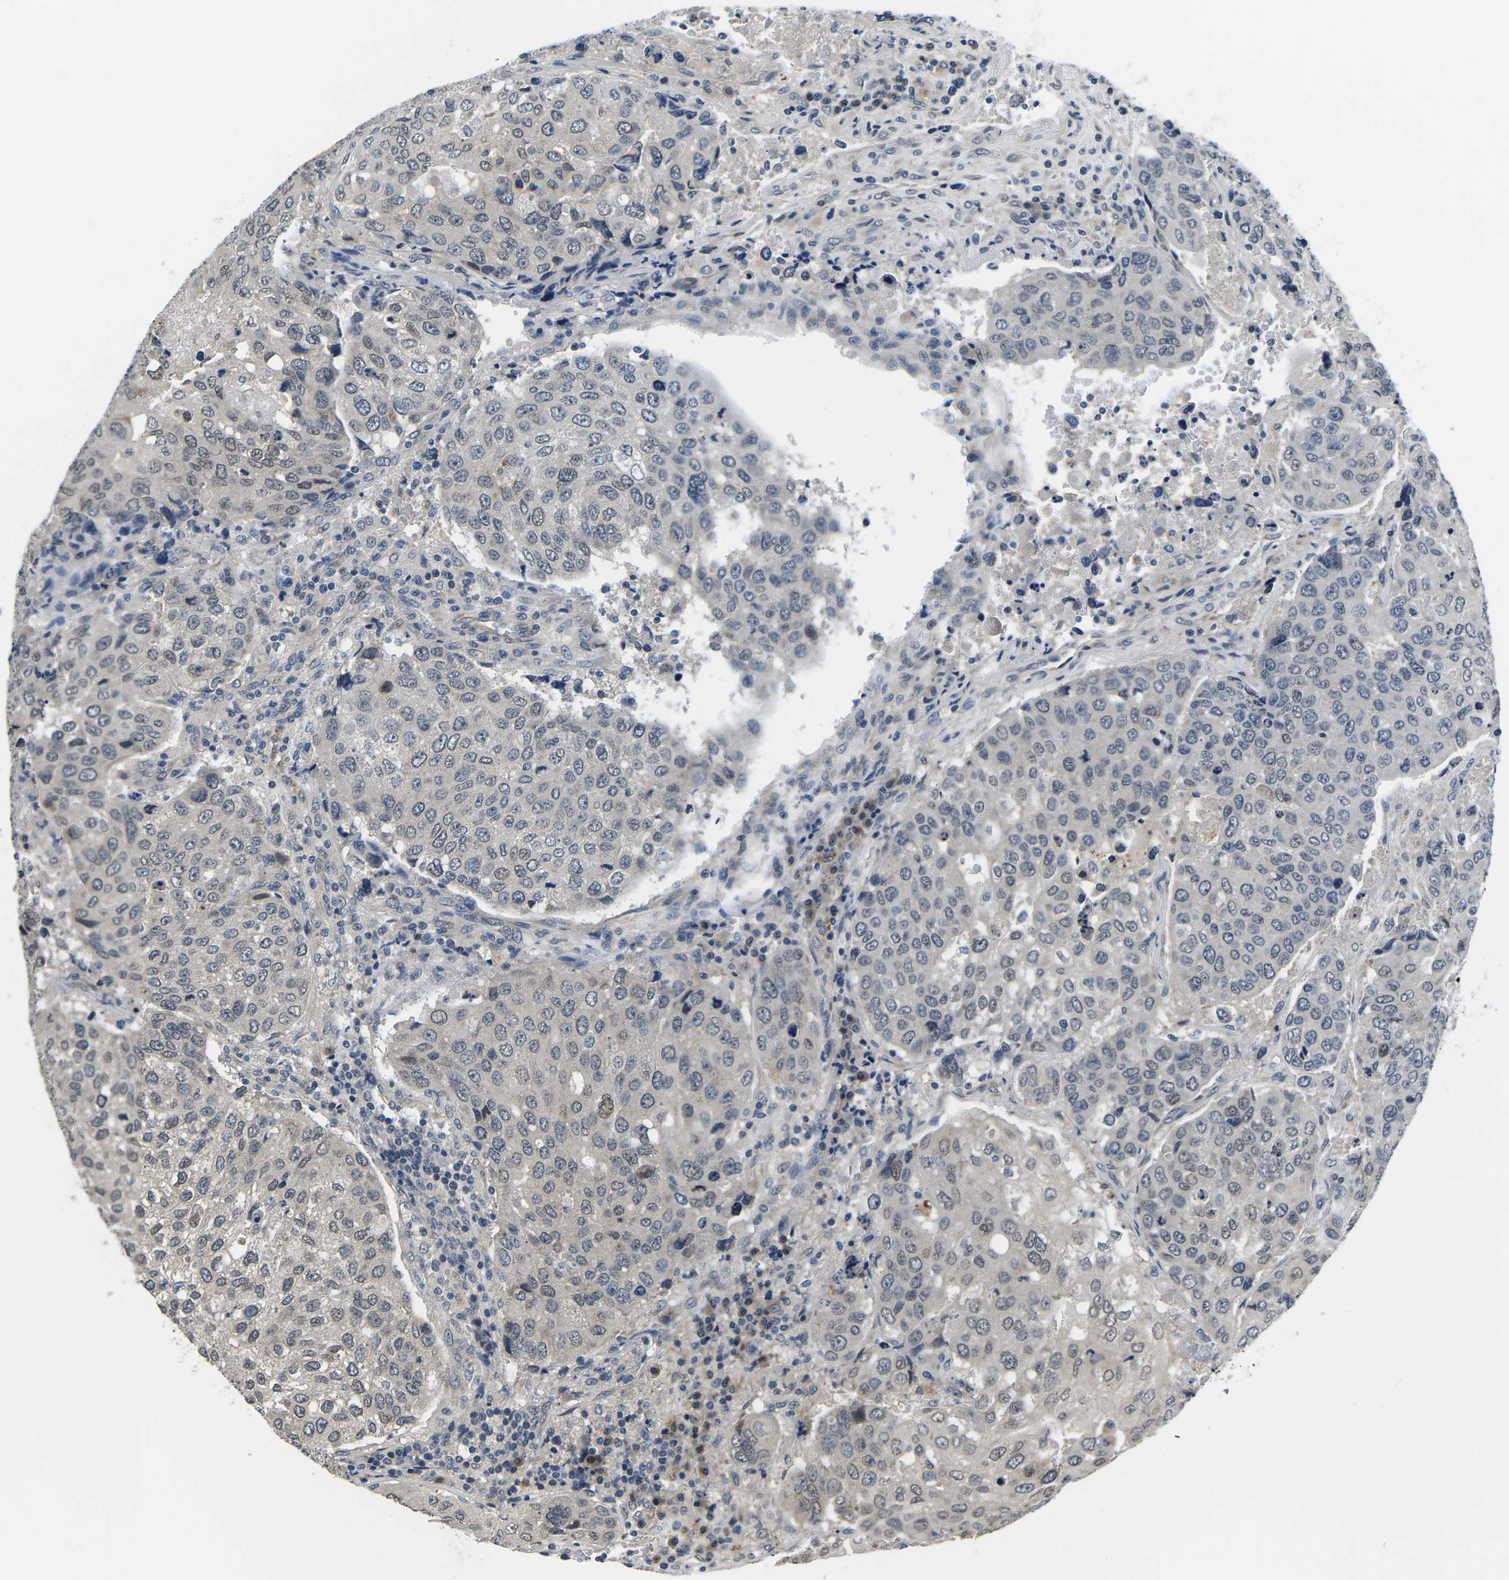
{"staining": {"intensity": "weak", "quantity": "<25%", "location": "nuclear"}, "tissue": "urothelial cancer", "cell_type": "Tumor cells", "image_type": "cancer", "snomed": [{"axis": "morphology", "description": "Urothelial carcinoma, High grade"}, {"axis": "topography", "description": "Lymph node"}, {"axis": "topography", "description": "Urinary bladder"}], "caption": "High power microscopy micrograph of an immunohistochemistry image of urothelial carcinoma (high-grade), revealing no significant expression in tumor cells.", "gene": "SNX10", "patient": {"sex": "male", "age": 51}}